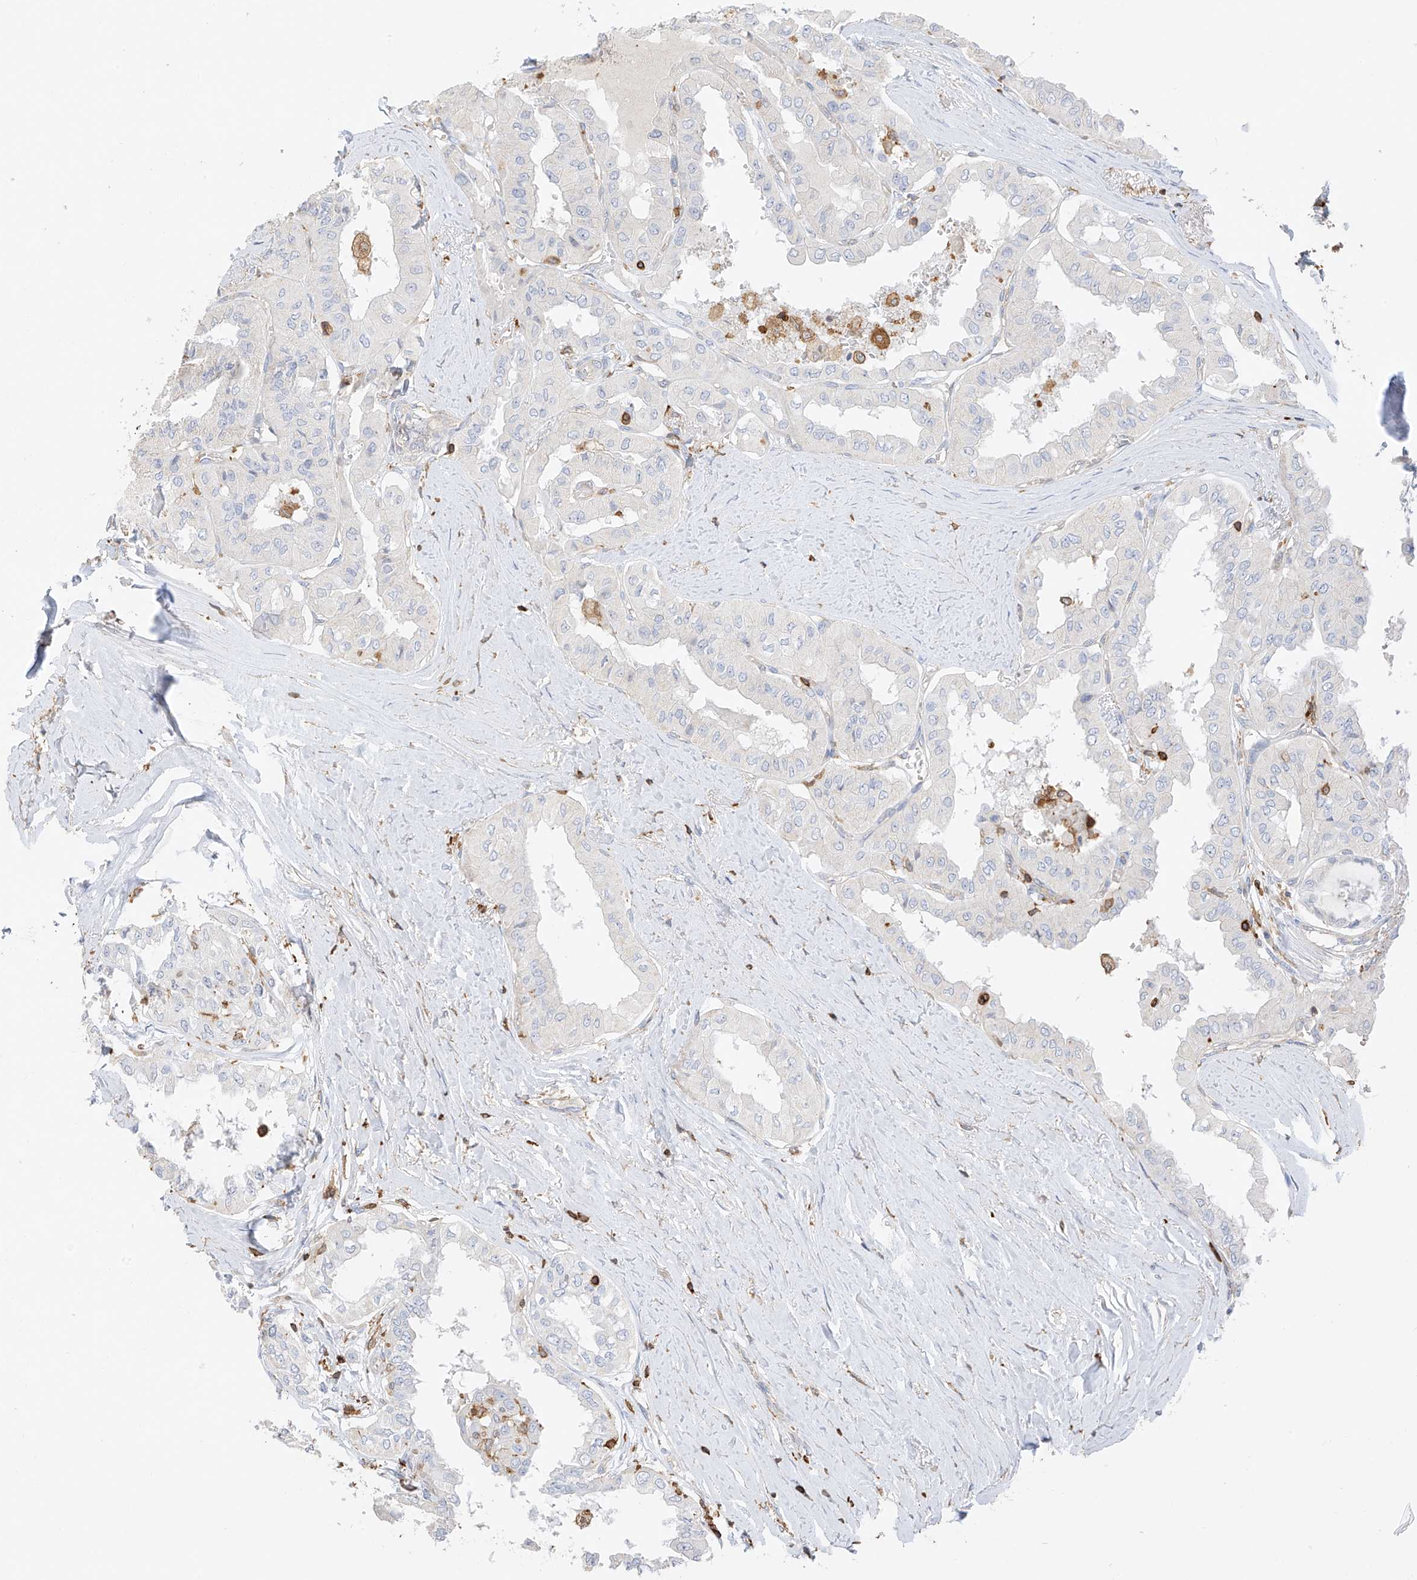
{"staining": {"intensity": "negative", "quantity": "none", "location": "none"}, "tissue": "thyroid cancer", "cell_type": "Tumor cells", "image_type": "cancer", "snomed": [{"axis": "morphology", "description": "Papillary adenocarcinoma, NOS"}, {"axis": "topography", "description": "Thyroid gland"}], "caption": "This is a micrograph of immunohistochemistry staining of thyroid cancer (papillary adenocarcinoma), which shows no positivity in tumor cells.", "gene": "ARHGAP25", "patient": {"sex": "female", "age": 59}}